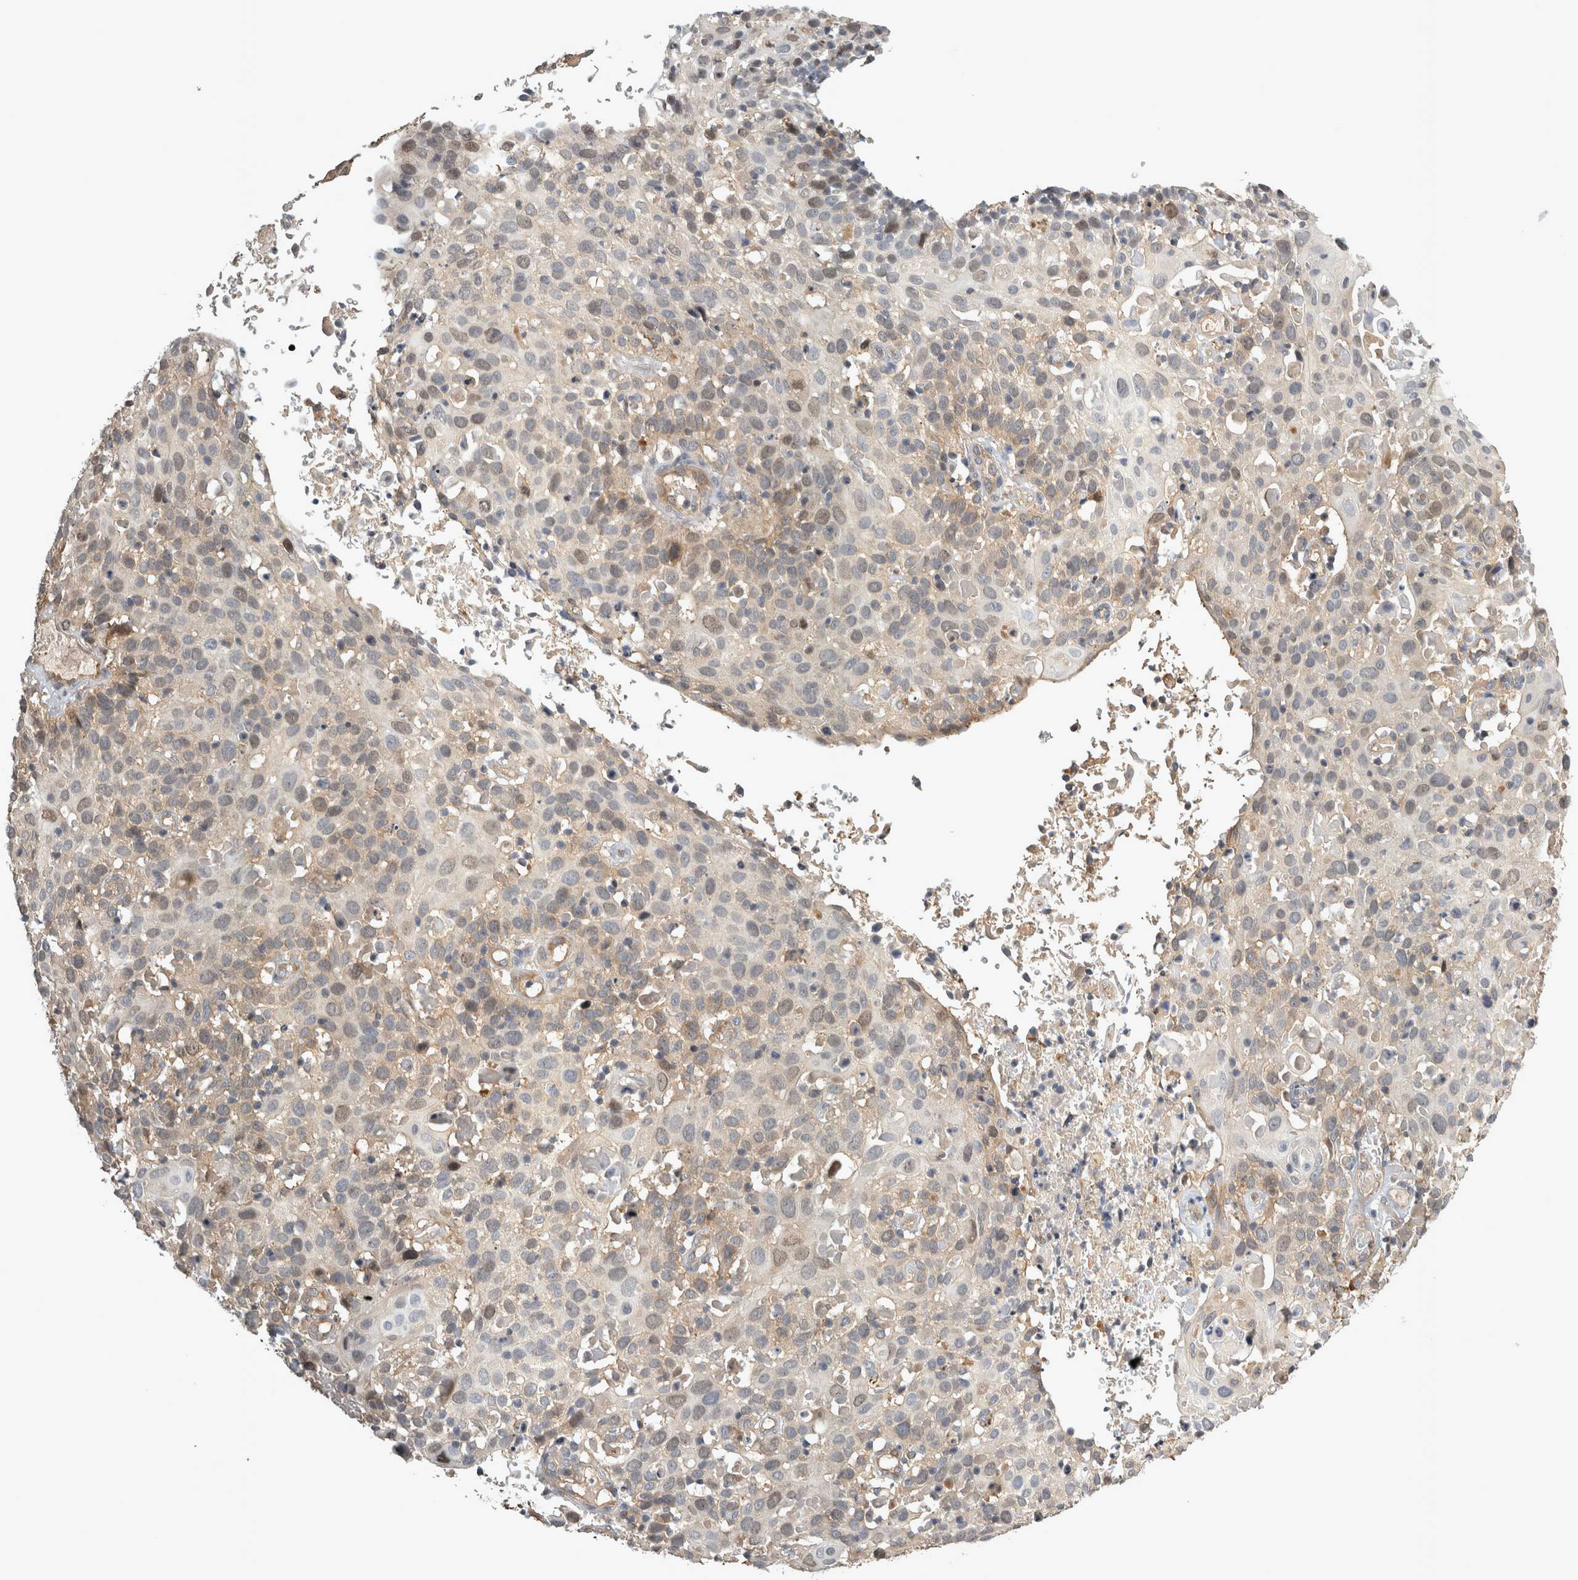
{"staining": {"intensity": "weak", "quantity": "25%-75%", "location": "cytoplasmic/membranous"}, "tissue": "cervical cancer", "cell_type": "Tumor cells", "image_type": "cancer", "snomed": [{"axis": "morphology", "description": "Squamous cell carcinoma, NOS"}, {"axis": "topography", "description": "Cervix"}], "caption": "The immunohistochemical stain shows weak cytoplasmic/membranous staining in tumor cells of cervical cancer tissue.", "gene": "TRMT61B", "patient": {"sex": "female", "age": 74}}